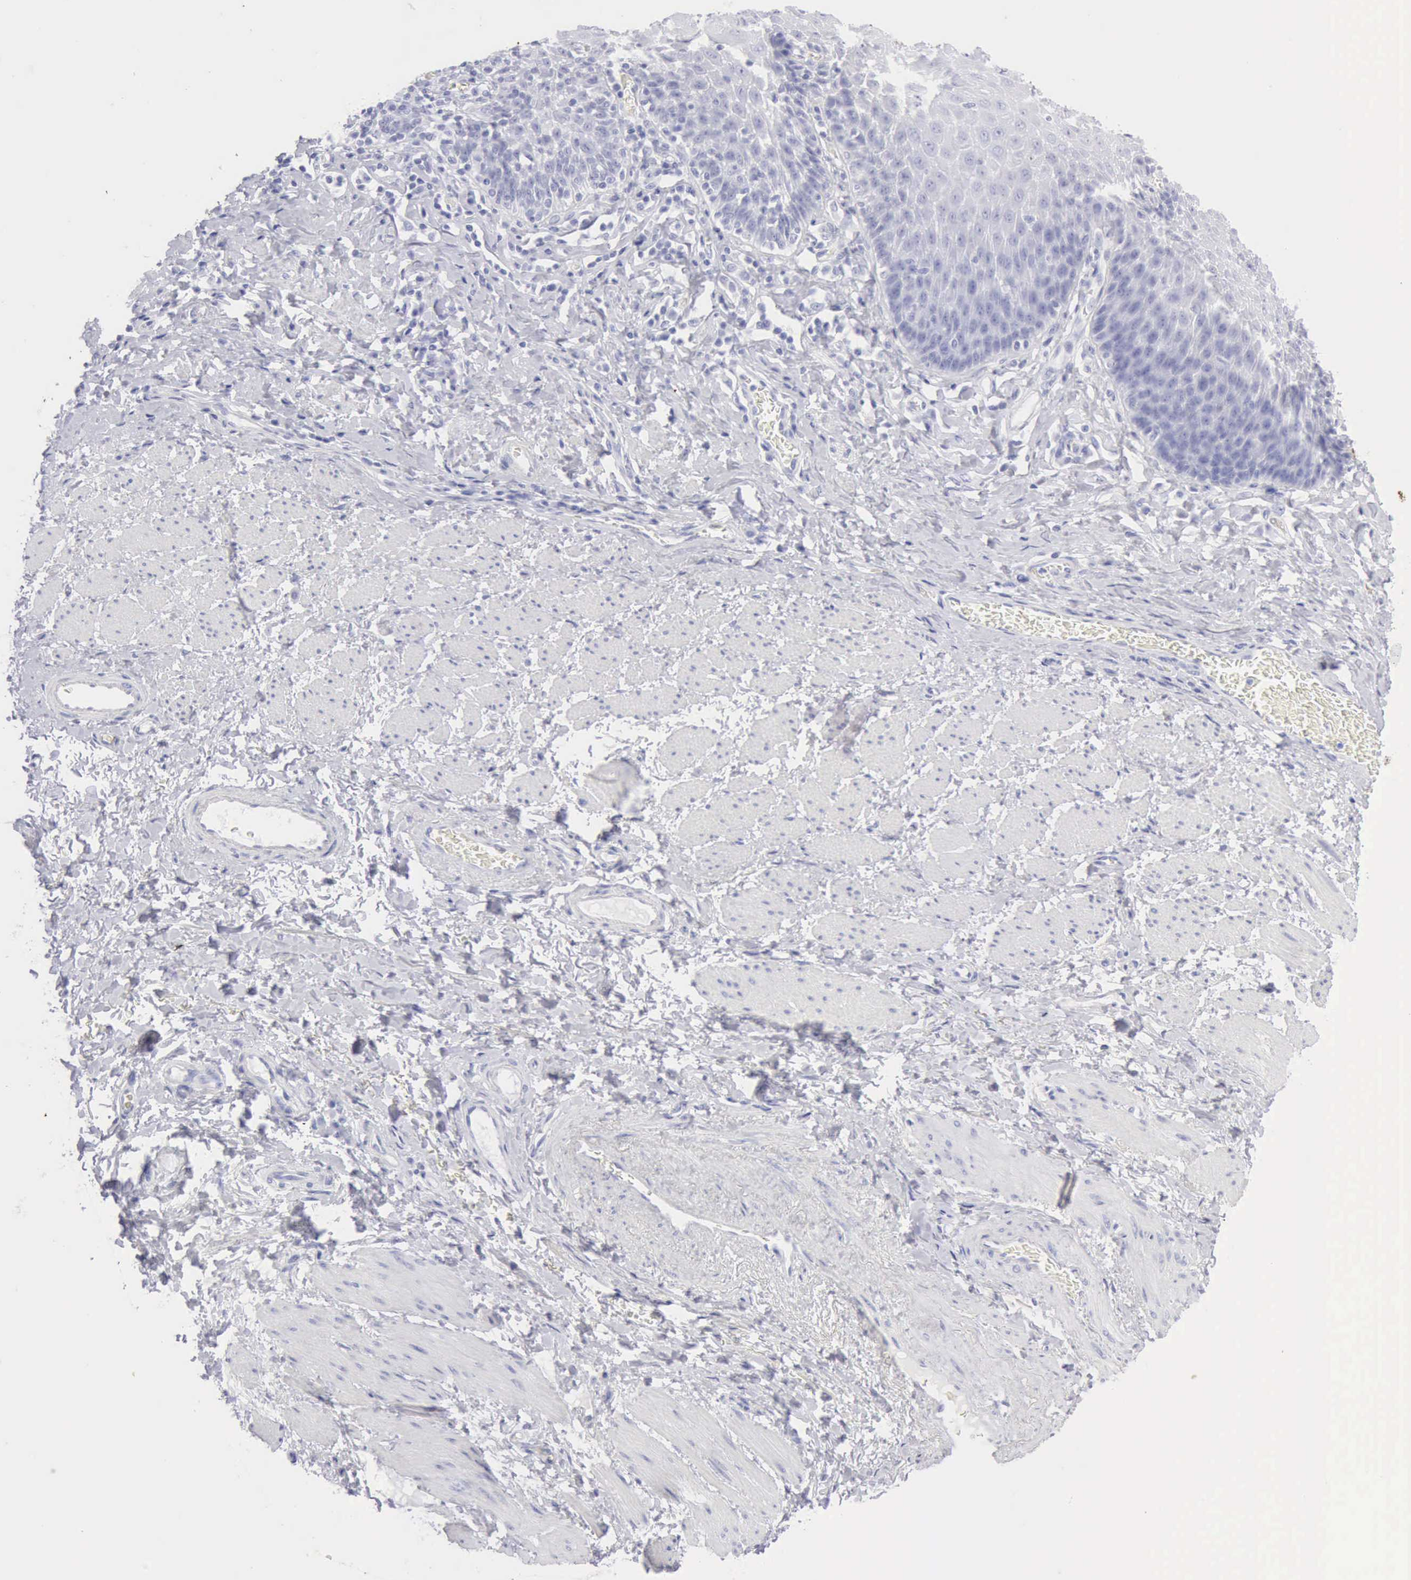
{"staining": {"intensity": "moderate", "quantity": "<25%", "location": "cytoplasmic/membranous"}, "tissue": "esophagus", "cell_type": "Squamous epithelial cells", "image_type": "normal", "snomed": [{"axis": "morphology", "description": "Normal tissue, NOS"}, {"axis": "topography", "description": "Esophagus"}], "caption": "The histopathology image reveals immunohistochemical staining of unremarkable esophagus. There is moderate cytoplasmic/membranous expression is appreciated in about <25% of squamous epithelial cells. (brown staining indicates protein expression, while blue staining denotes nuclei).", "gene": "KRT10", "patient": {"sex": "female", "age": 61}}